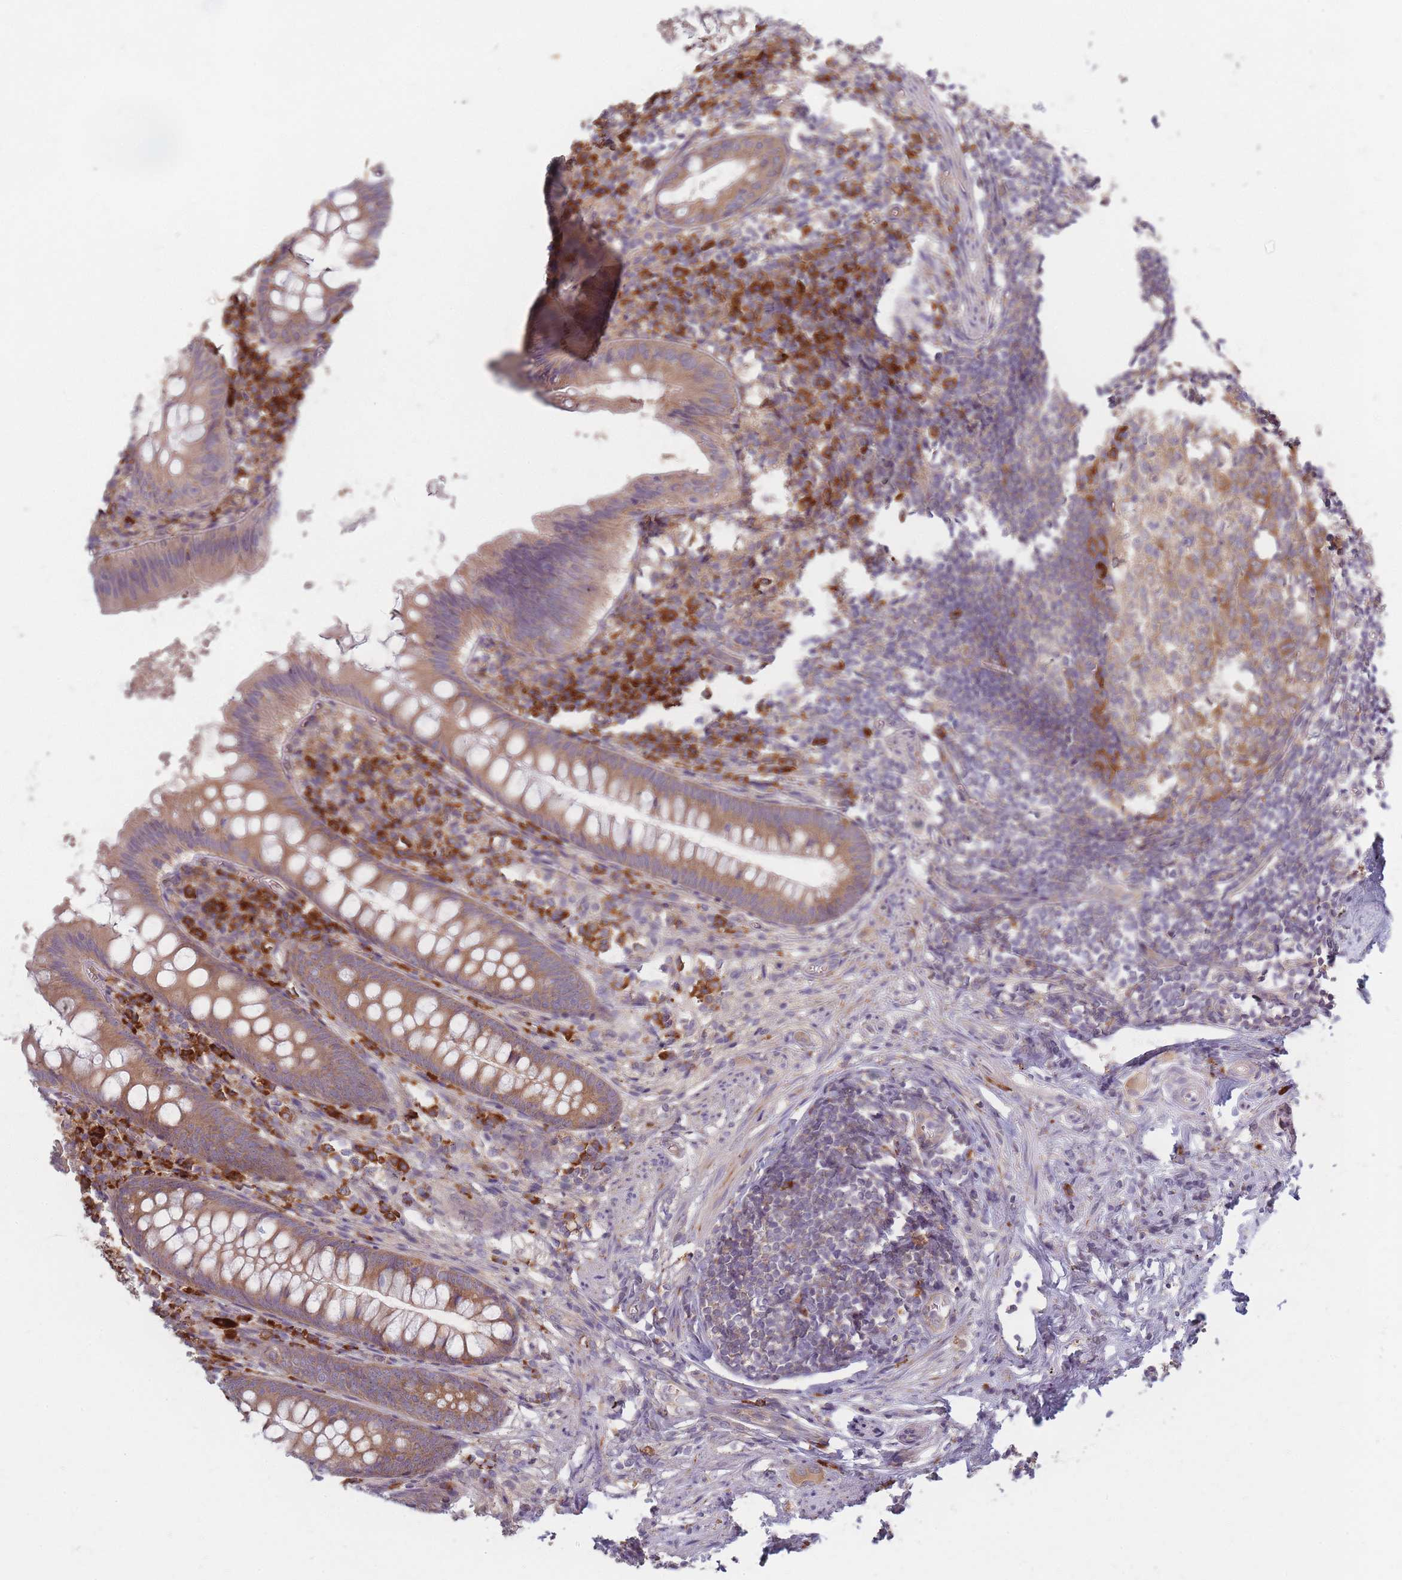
{"staining": {"intensity": "moderate", "quantity": ">75%", "location": "cytoplasmic/membranous"}, "tissue": "appendix", "cell_type": "Glandular cells", "image_type": "normal", "snomed": [{"axis": "morphology", "description": "Normal tissue, NOS"}, {"axis": "topography", "description": "Appendix"}], "caption": "Appendix stained for a protein displays moderate cytoplasmic/membranous positivity in glandular cells. (IHC, brightfield microscopy, high magnification).", "gene": "SMIM14", "patient": {"sex": "female", "age": 51}}